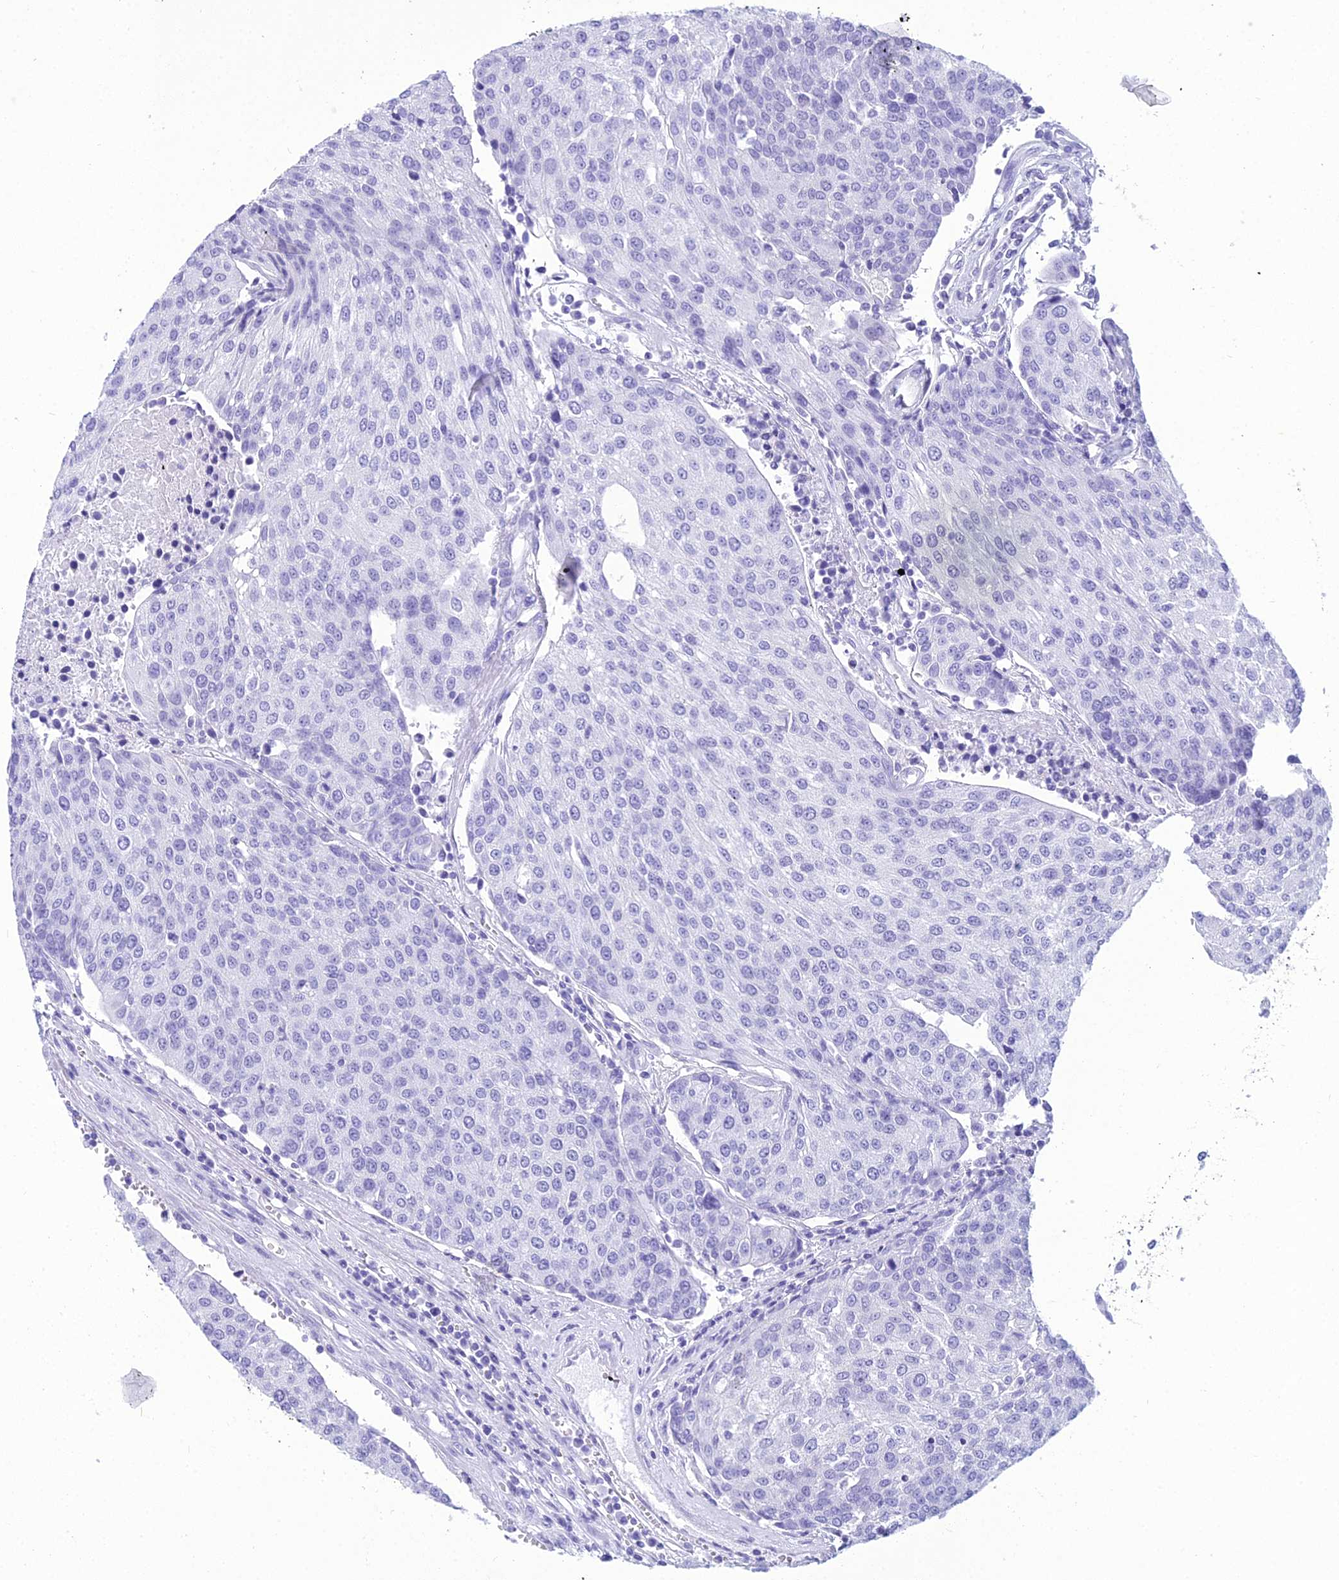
{"staining": {"intensity": "negative", "quantity": "none", "location": "none"}, "tissue": "urothelial cancer", "cell_type": "Tumor cells", "image_type": "cancer", "snomed": [{"axis": "morphology", "description": "Urothelial carcinoma, High grade"}, {"axis": "topography", "description": "Urinary bladder"}], "caption": "Histopathology image shows no protein expression in tumor cells of urothelial carcinoma (high-grade) tissue.", "gene": "ZNF442", "patient": {"sex": "female", "age": 85}}